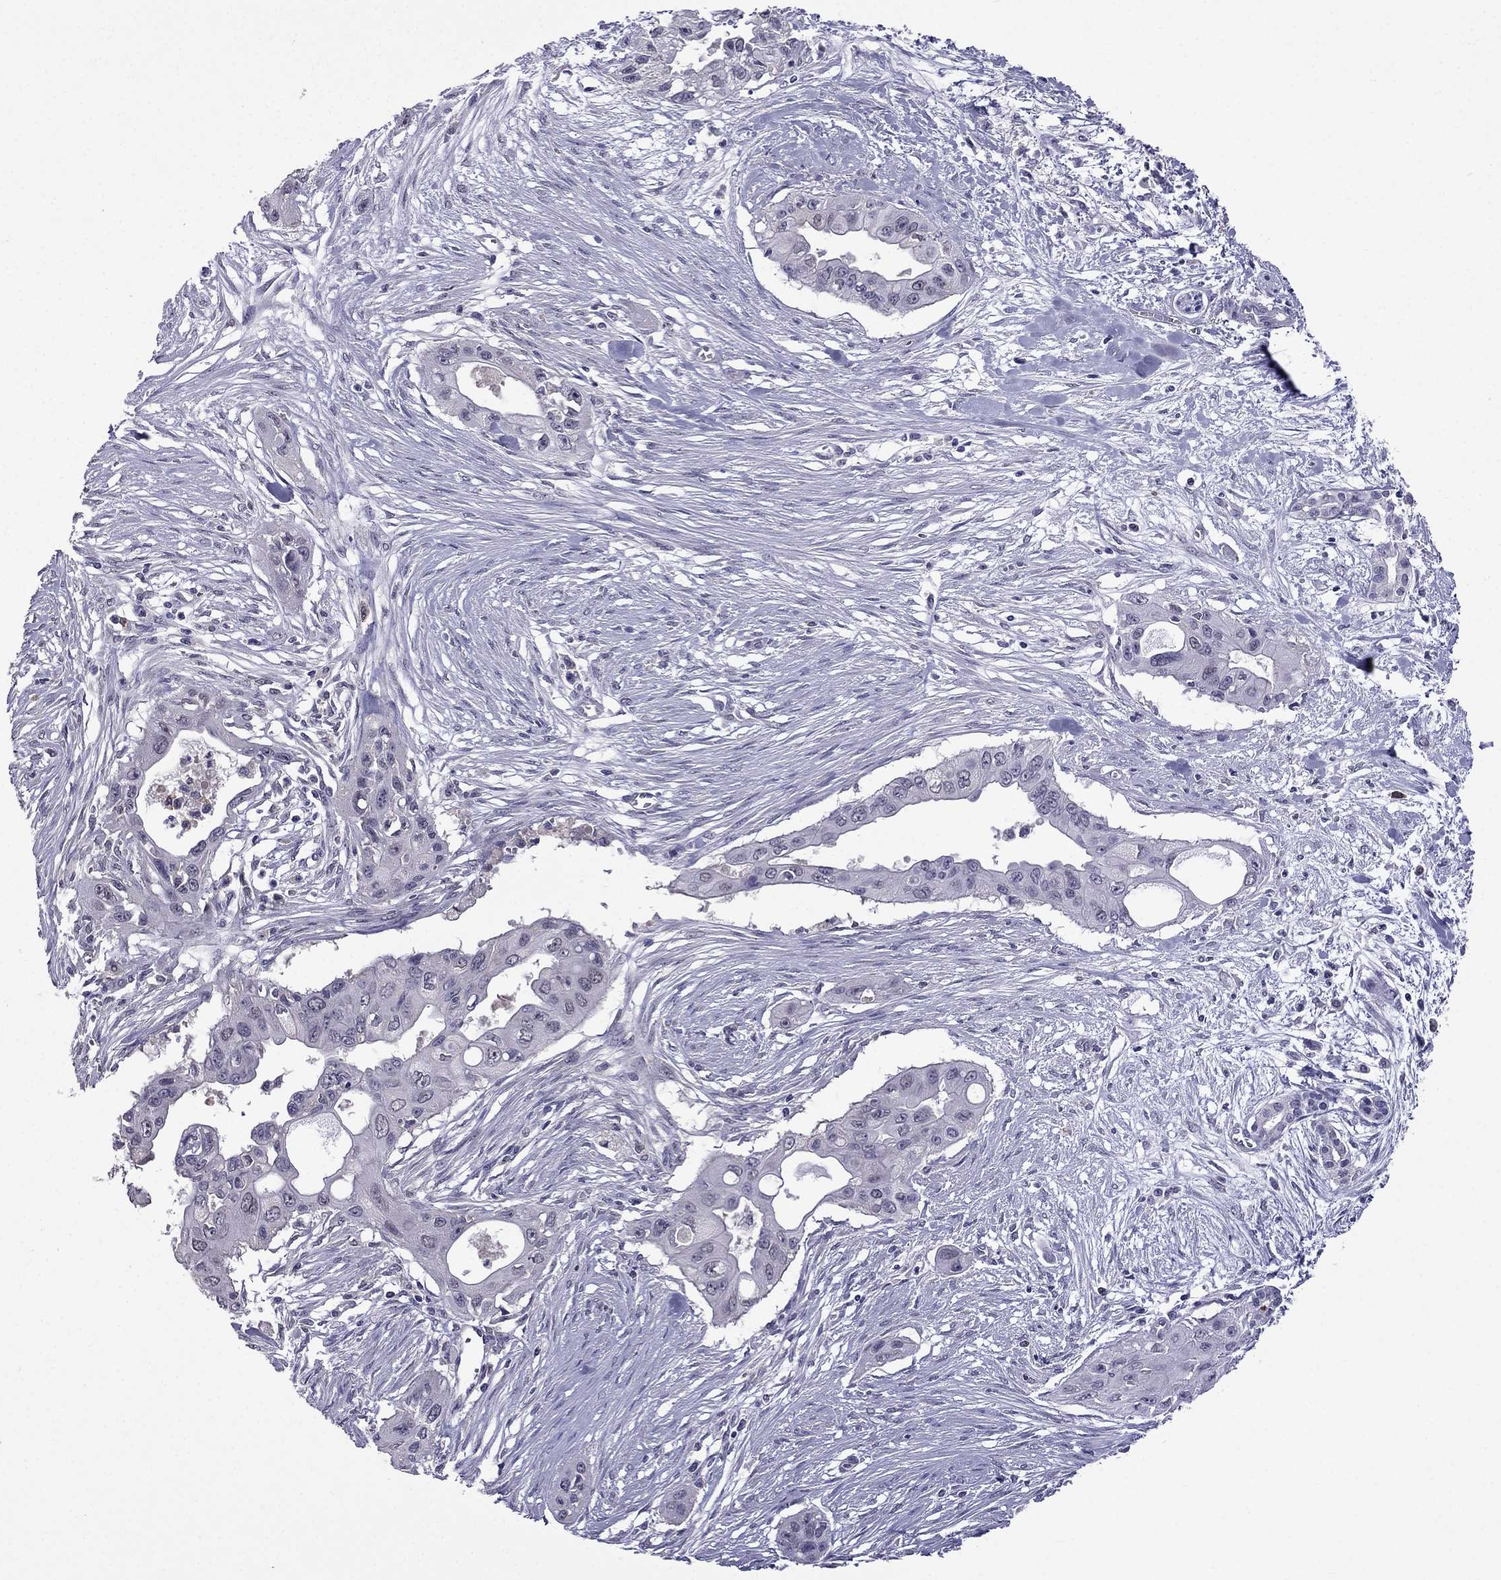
{"staining": {"intensity": "negative", "quantity": "none", "location": "none"}, "tissue": "pancreatic cancer", "cell_type": "Tumor cells", "image_type": "cancer", "snomed": [{"axis": "morphology", "description": "Adenocarcinoma, NOS"}, {"axis": "topography", "description": "Pancreas"}], "caption": "IHC image of neoplastic tissue: human adenocarcinoma (pancreatic) stained with DAB (3,3'-diaminobenzidine) reveals no significant protein staining in tumor cells.", "gene": "AQP9", "patient": {"sex": "male", "age": 60}}